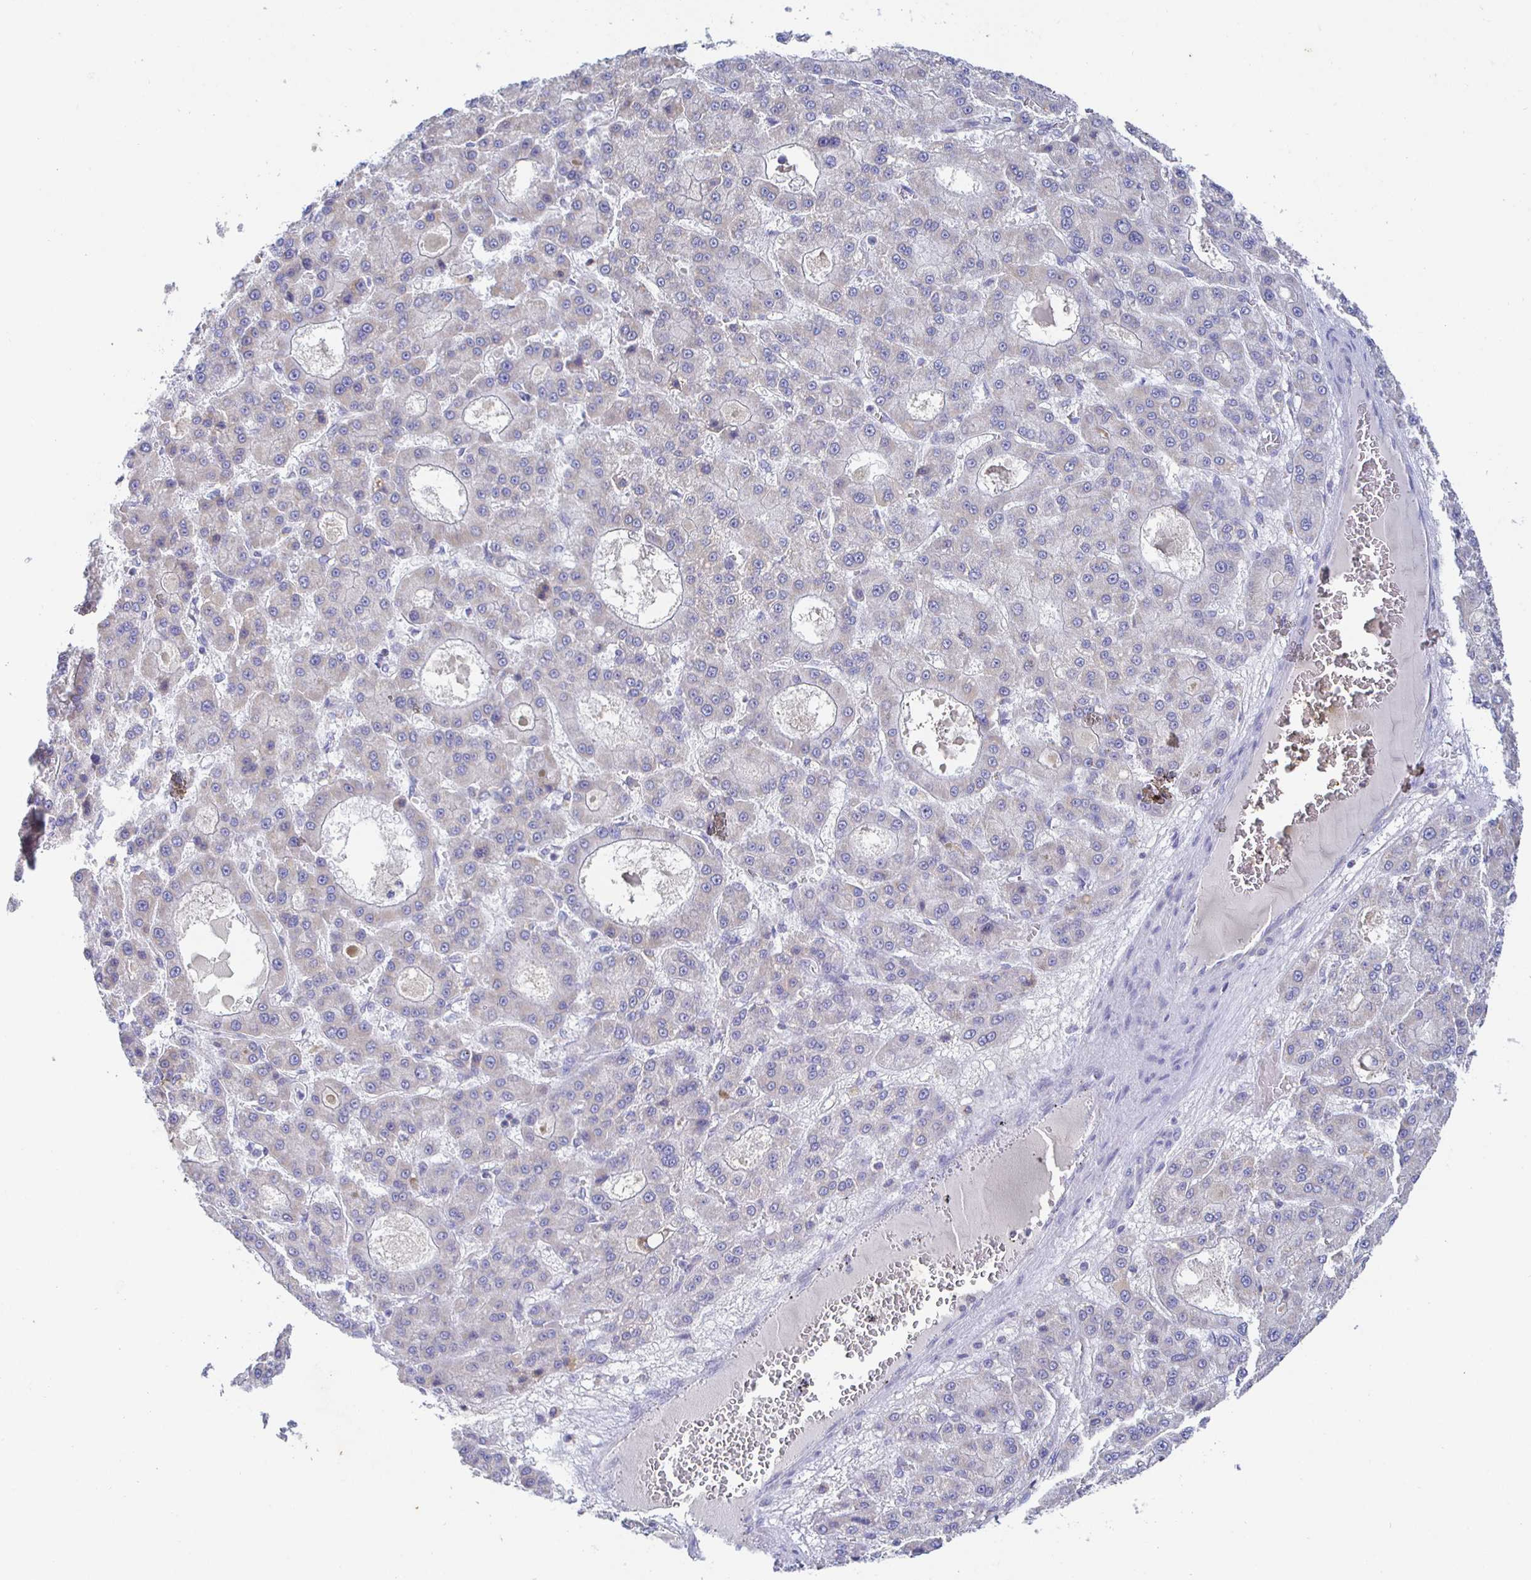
{"staining": {"intensity": "negative", "quantity": "none", "location": "none"}, "tissue": "liver cancer", "cell_type": "Tumor cells", "image_type": "cancer", "snomed": [{"axis": "morphology", "description": "Carcinoma, Hepatocellular, NOS"}, {"axis": "topography", "description": "Liver"}], "caption": "This image is of liver hepatocellular carcinoma stained with IHC to label a protein in brown with the nuclei are counter-stained blue. There is no positivity in tumor cells. The staining was performed using DAB (3,3'-diaminobenzidine) to visualize the protein expression in brown, while the nuclei were stained in blue with hematoxylin (Magnification: 20x).", "gene": "SYNGR4", "patient": {"sex": "male", "age": 70}}